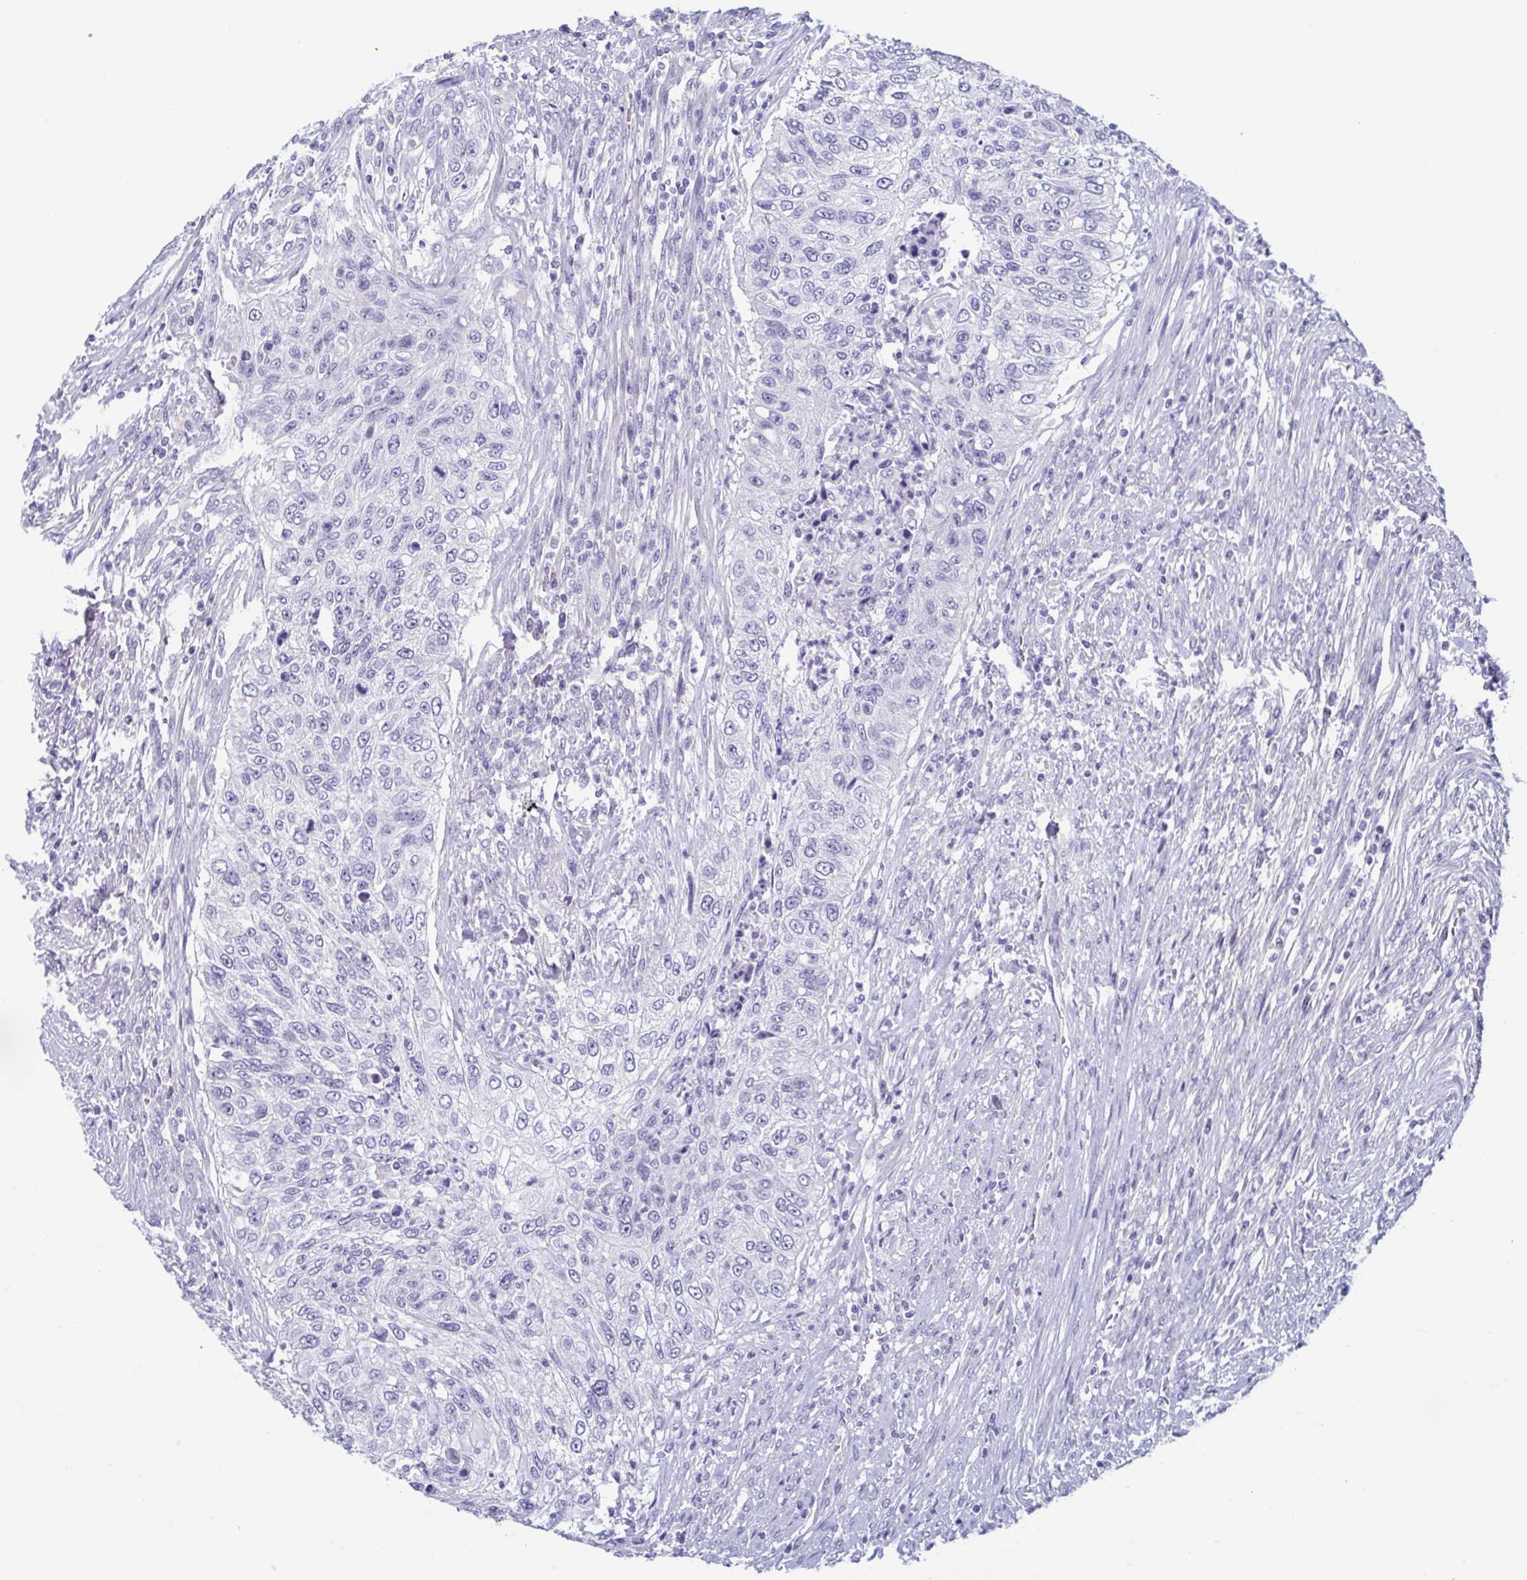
{"staining": {"intensity": "negative", "quantity": "none", "location": "none"}, "tissue": "urothelial cancer", "cell_type": "Tumor cells", "image_type": "cancer", "snomed": [{"axis": "morphology", "description": "Urothelial carcinoma, High grade"}, {"axis": "topography", "description": "Urinary bladder"}], "caption": "IHC of human urothelial cancer displays no staining in tumor cells.", "gene": "MORC4", "patient": {"sex": "female", "age": 60}}